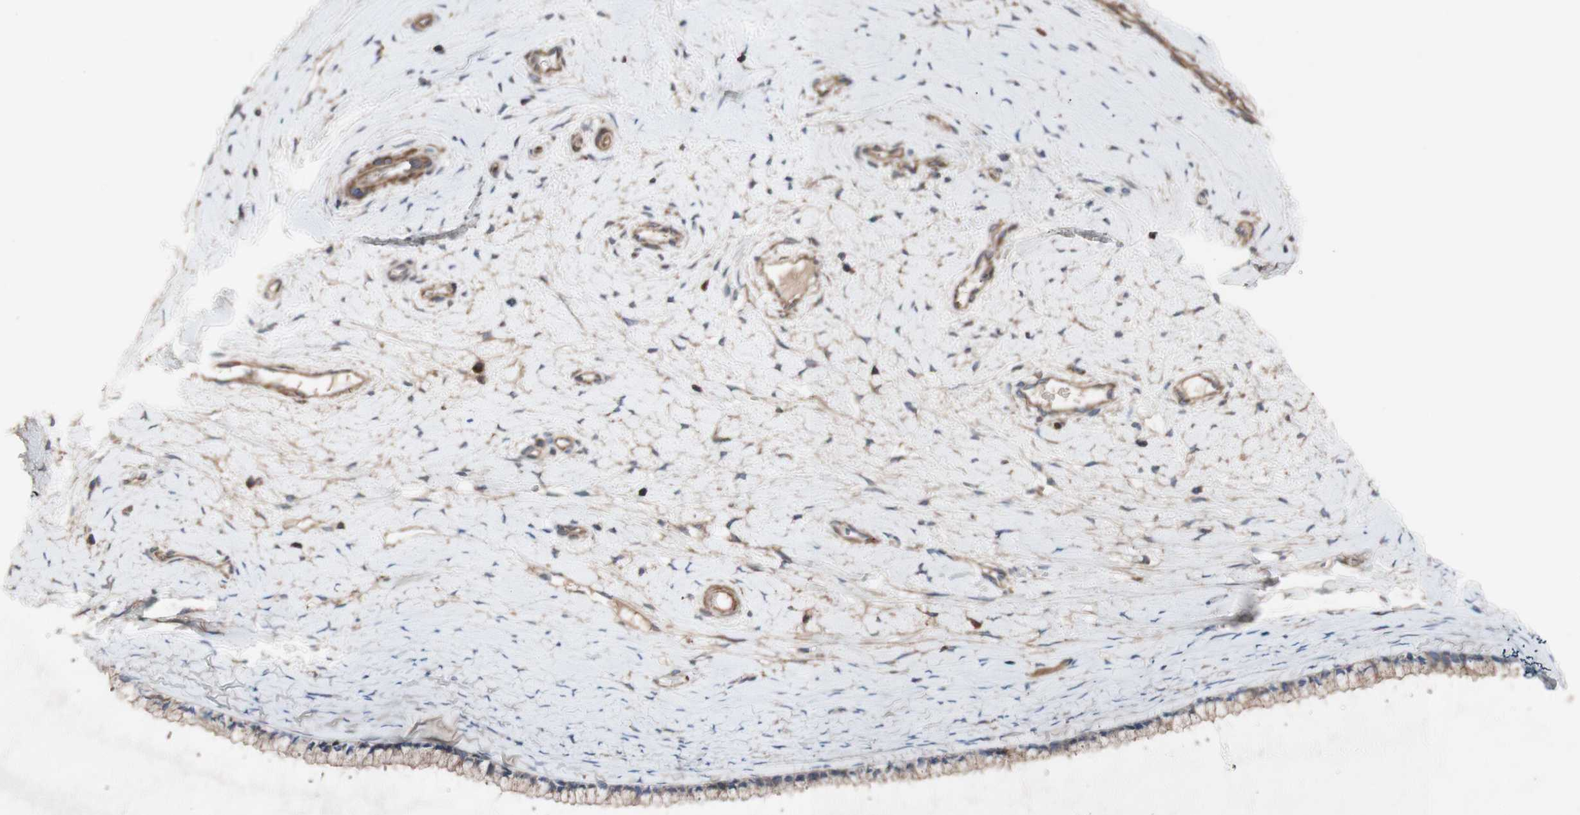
{"staining": {"intensity": "moderate", "quantity": ">75%", "location": "cytoplasmic/membranous"}, "tissue": "cervix", "cell_type": "Glandular cells", "image_type": "normal", "snomed": [{"axis": "morphology", "description": "Normal tissue, NOS"}, {"axis": "topography", "description": "Cervix"}], "caption": "Cervix was stained to show a protein in brown. There is medium levels of moderate cytoplasmic/membranous expression in approximately >75% of glandular cells.", "gene": "COPB1", "patient": {"sex": "female", "age": 39}}